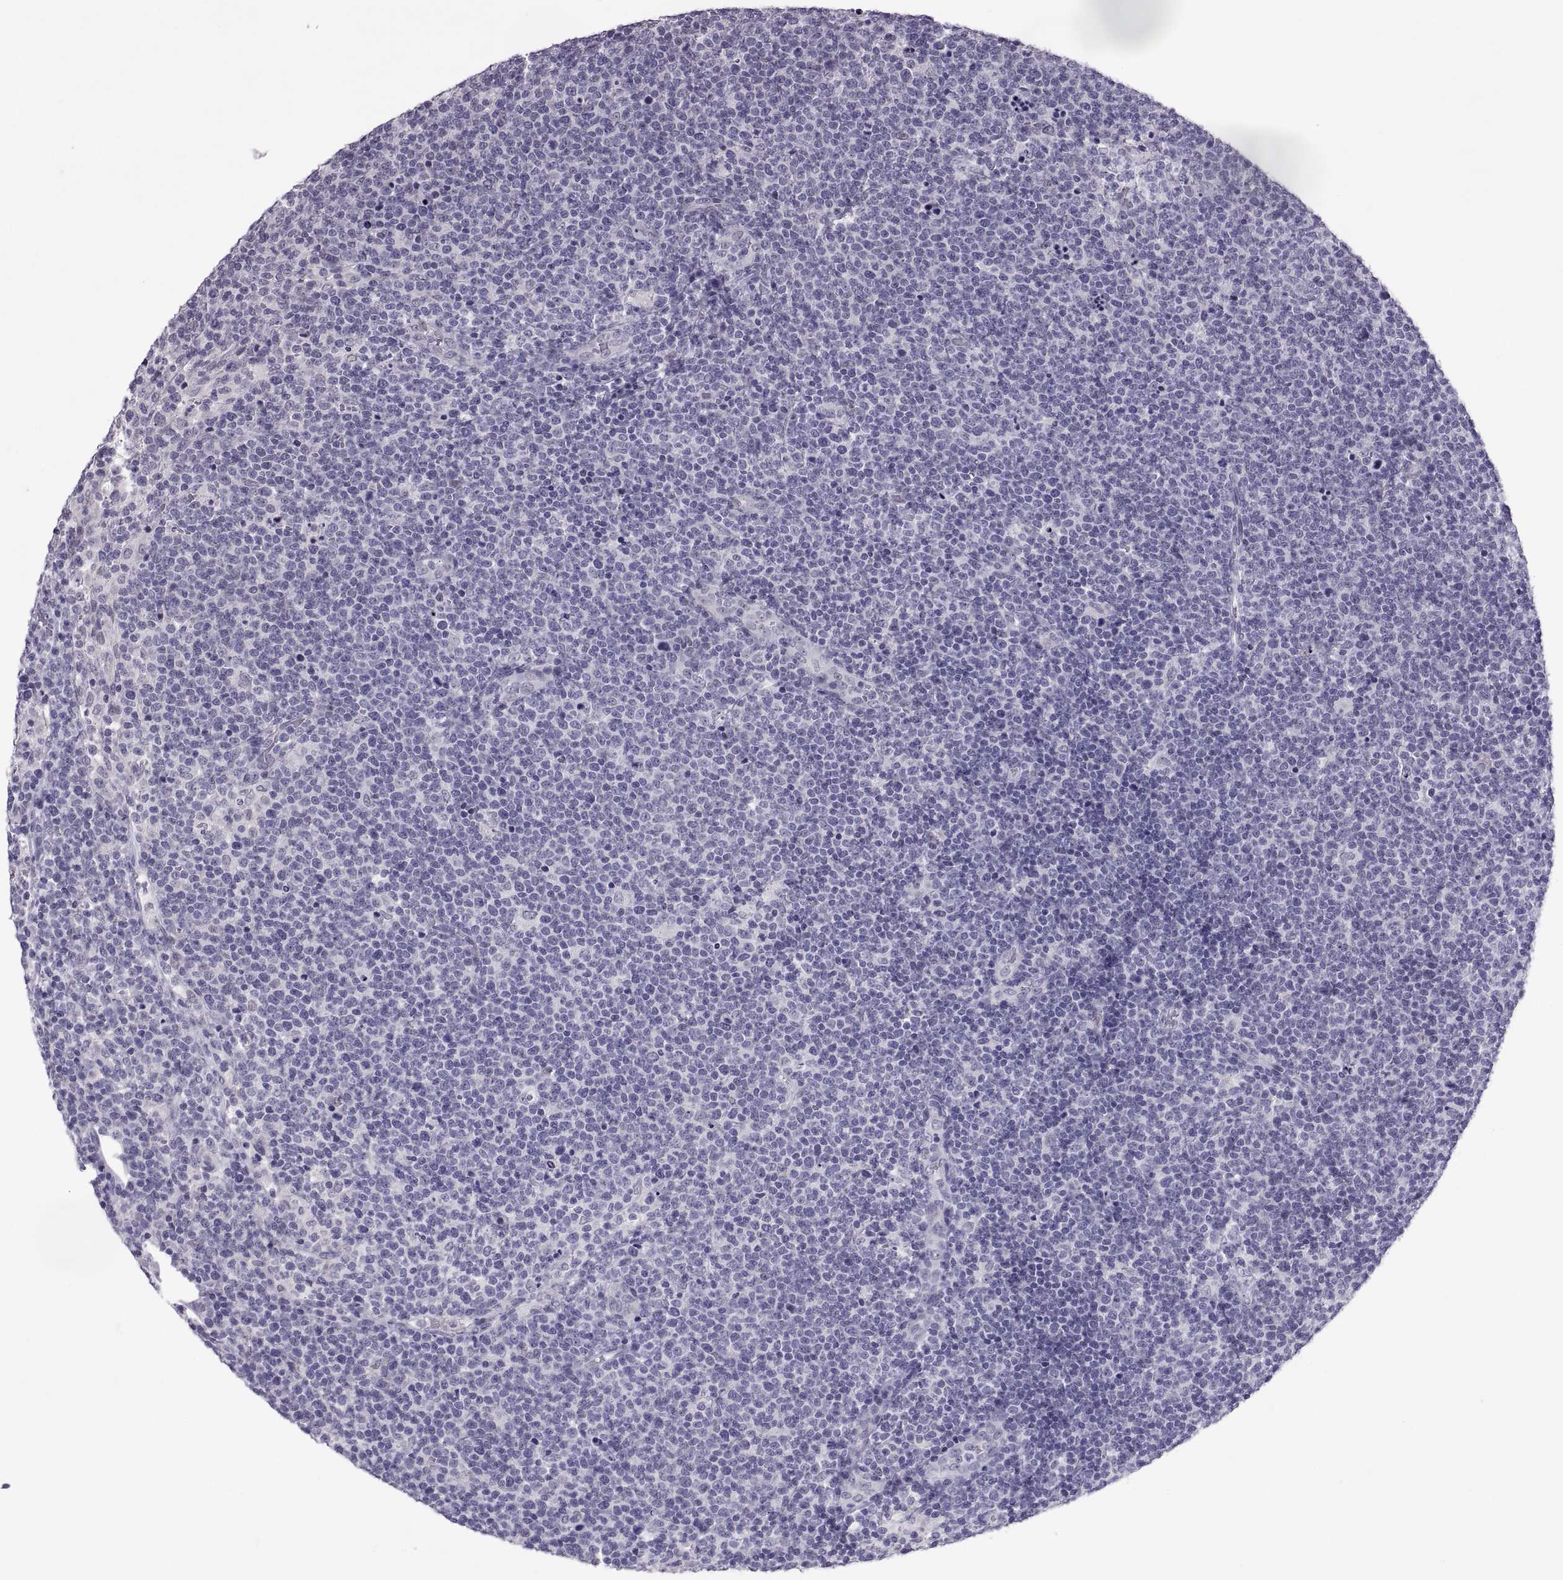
{"staining": {"intensity": "negative", "quantity": "none", "location": "none"}, "tissue": "lymphoma", "cell_type": "Tumor cells", "image_type": "cancer", "snomed": [{"axis": "morphology", "description": "Malignant lymphoma, non-Hodgkin's type, High grade"}, {"axis": "topography", "description": "Lymph node"}], "caption": "Immunohistochemistry of high-grade malignant lymphoma, non-Hodgkin's type displays no staining in tumor cells.", "gene": "KRT77", "patient": {"sex": "male", "age": 61}}